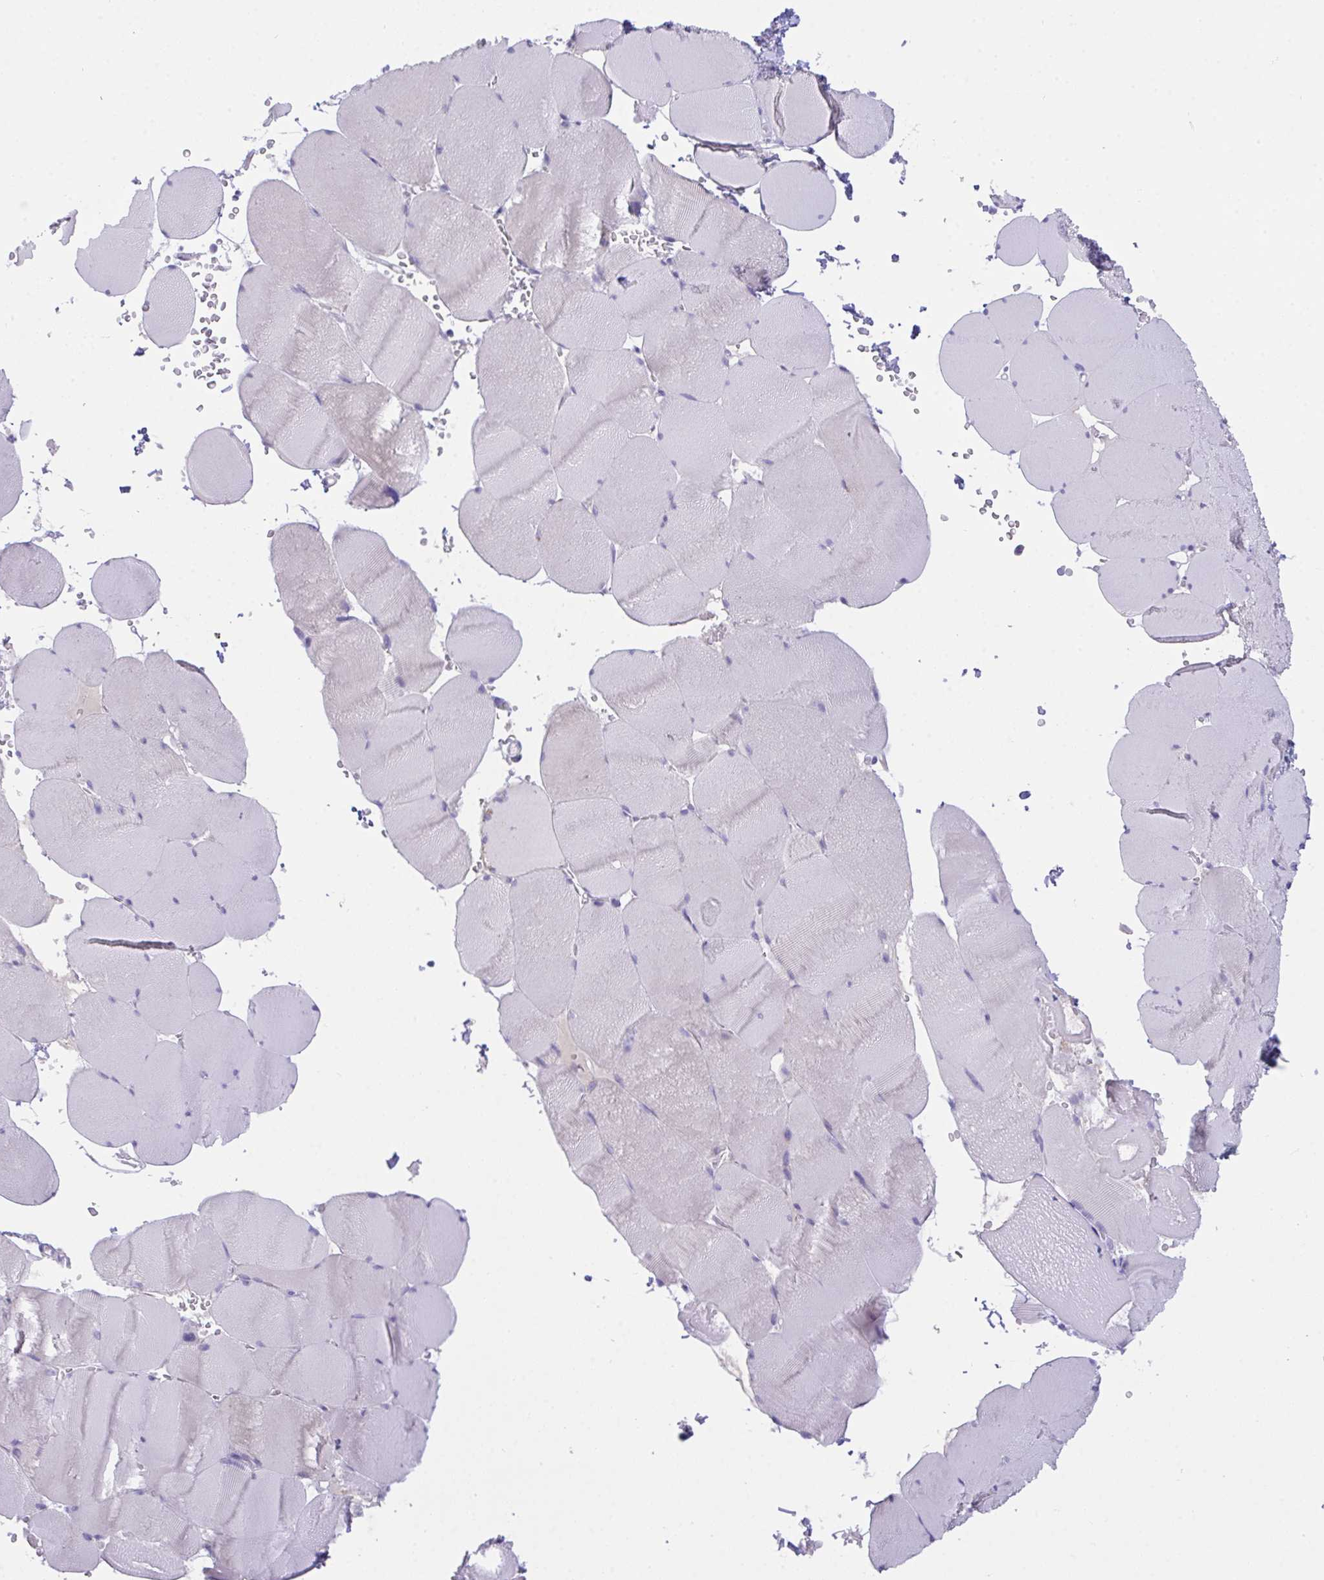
{"staining": {"intensity": "negative", "quantity": "none", "location": "none"}, "tissue": "skeletal muscle", "cell_type": "Myocytes", "image_type": "normal", "snomed": [{"axis": "morphology", "description": "Normal tissue, NOS"}, {"axis": "topography", "description": "Skeletal muscle"}, {"axis": "topography", "description": "Head-Neck"}], "caption": "Protein analysis of benign skeletal muscle displays no significant expression in myocytes.", "gene": "SEMA6B", "patient": {"sex": "male", "age": 66}}